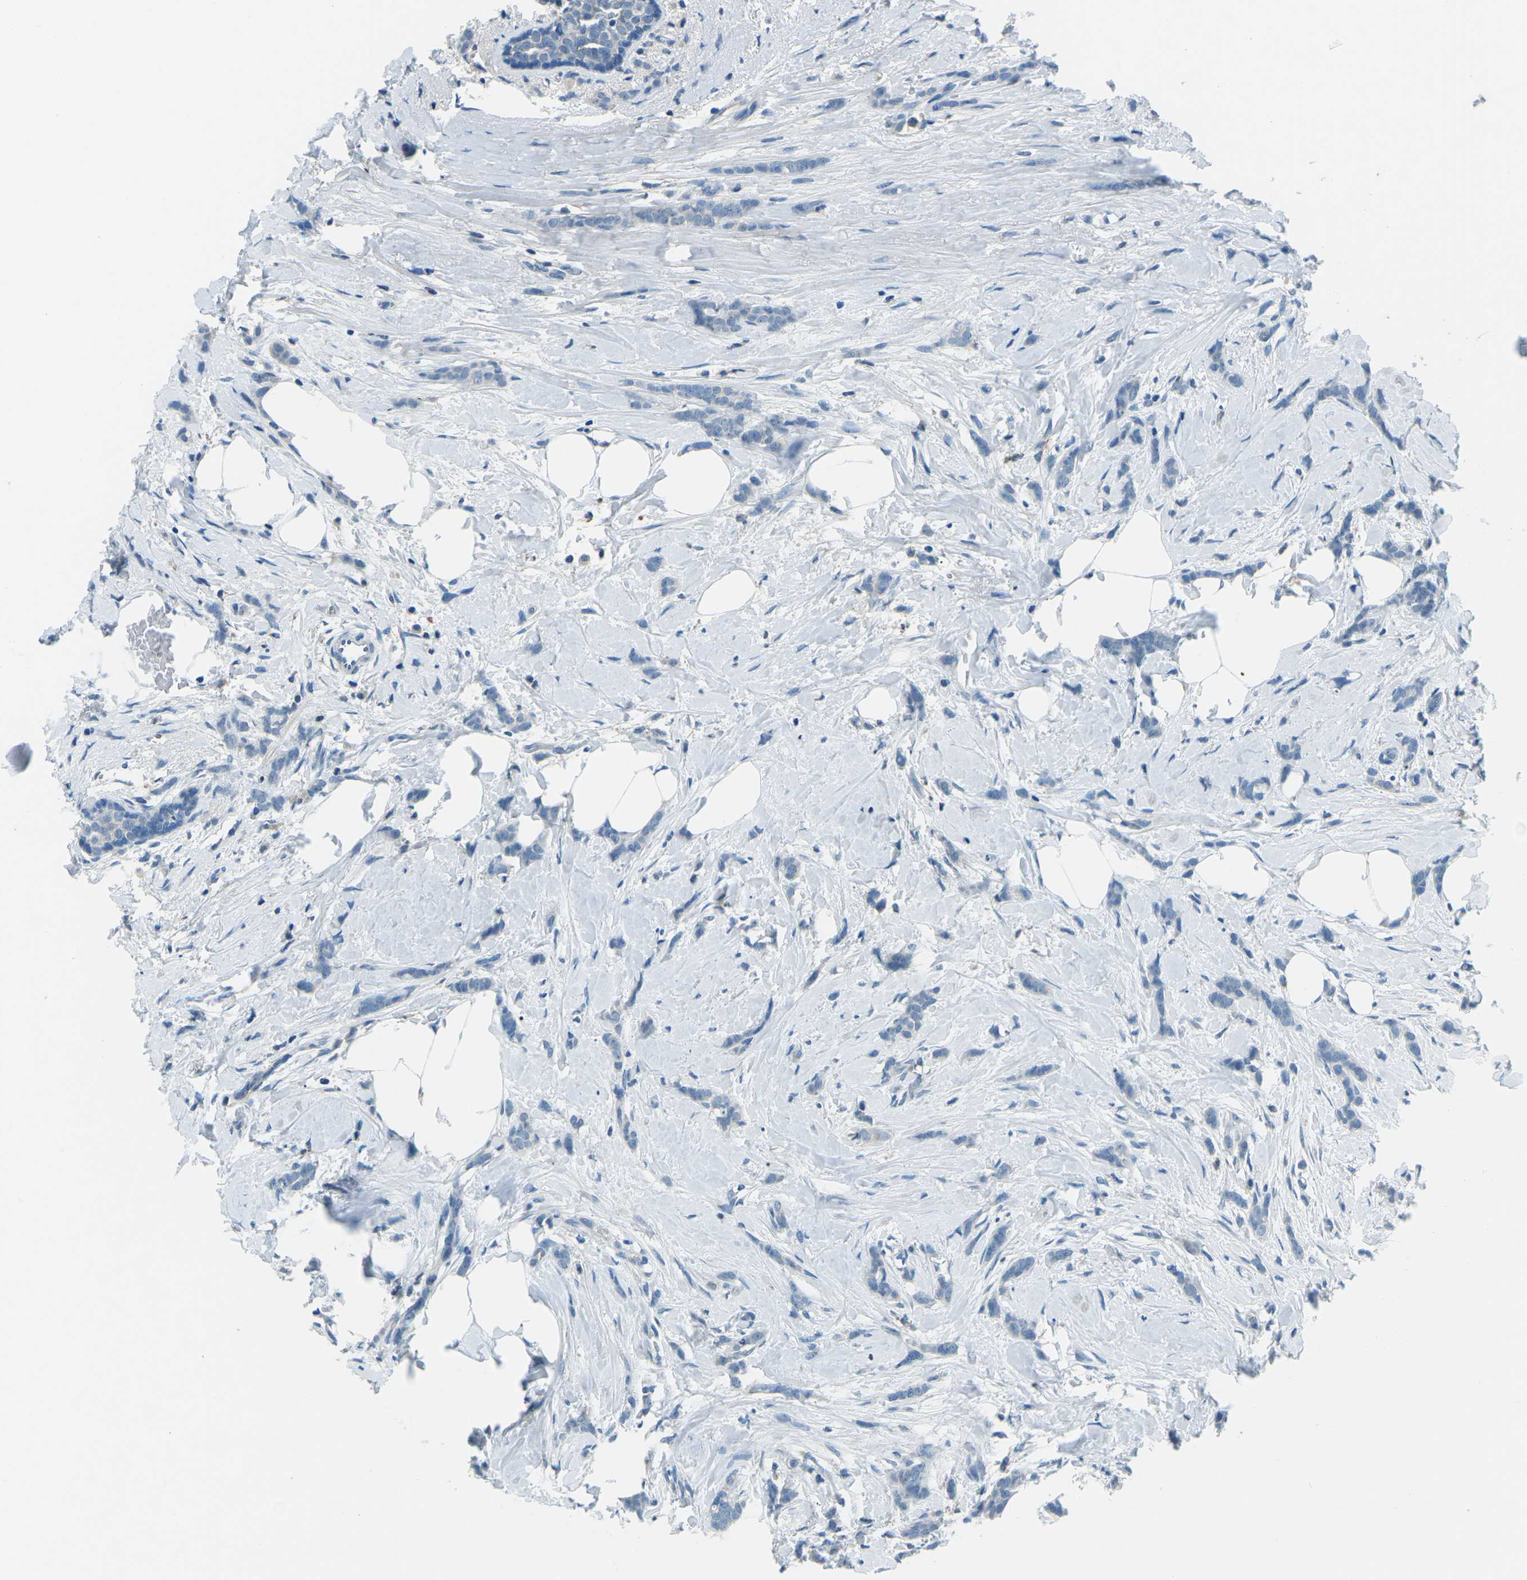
{"staining": {"intensity": "negative", "quantity": "none", "location": "none"}, "tissue": "breast cancer", "cell_type": "Tumor cells", "image_type": "cancer", "snomed": [{"axis": "morphology", "description": "Lobular carcinoma, in situ"}, {"axis": "morphology", "description": "Lobular carcinoma"}, {"axis": "topography", "description": "Breast"}], "caption": "Tumor cells show no significant staining in breast cancer (lobular carcinoma in situ).", "gene": "CD1D", "patient": {"sex": "female", "age": 41}}